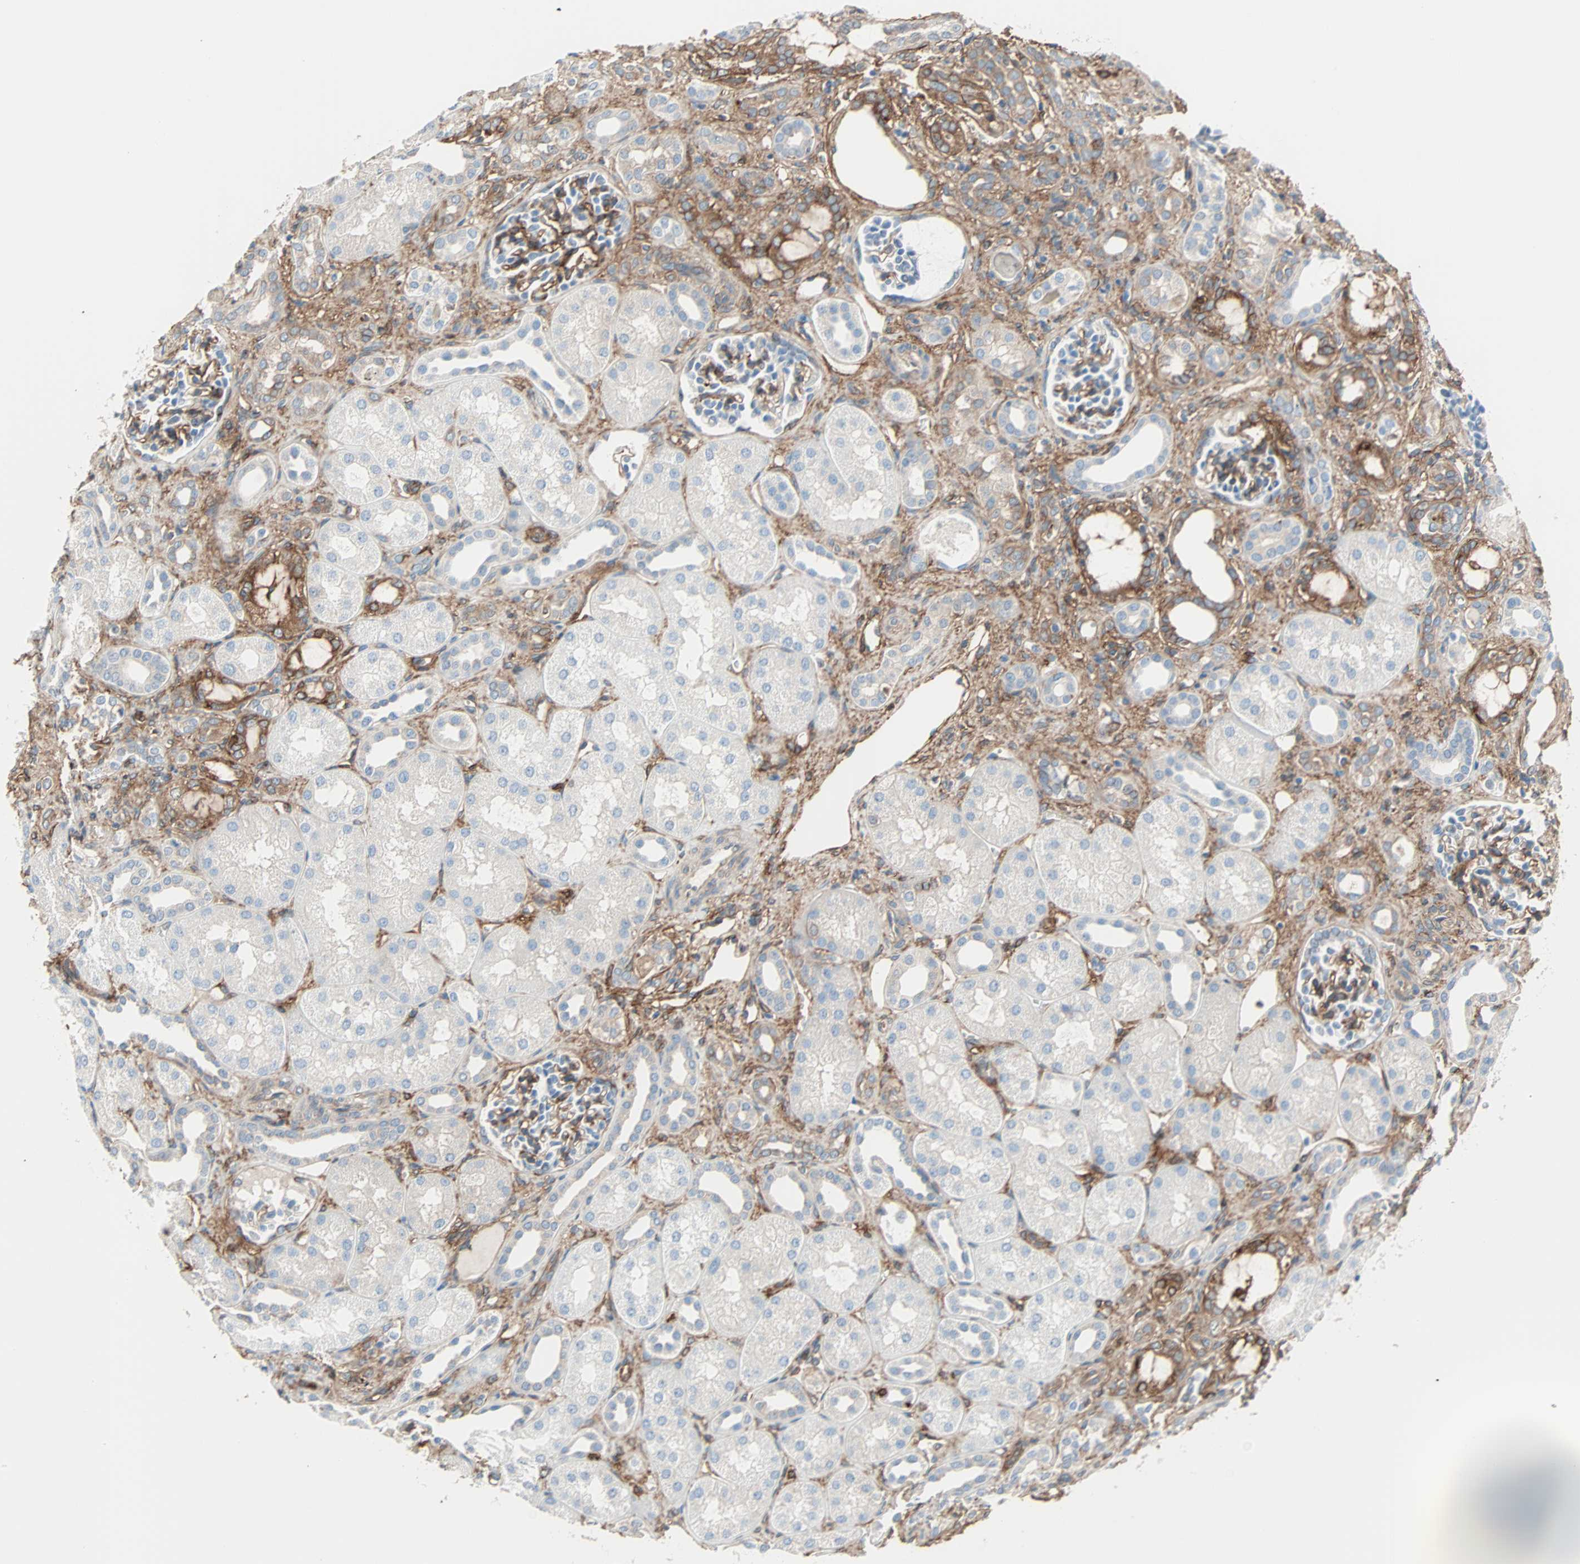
{"staining": {"intensity": "moderate", "quantity": "25%-75%", "location": "cytoplasmic/membranous"}, "tissue": "kidney", "cell_type": "Cells in glomeruli", "image_type": "normal", "snomed": [{"axis": "morphology", "description": "Normal tissue, NOS"}, {"axis": "topography", "description": "Kidney"}], "caption": "Kidney stained with DAB (3,3'-diaminobenzidine) IHC exhibits medium levels of moderate cytoplasmic/membranous positivity in approximately 25%-75% of cells in glomeruli.", "gene": "EPB41L2", "patient": {"sex": "male", "age": 7}}